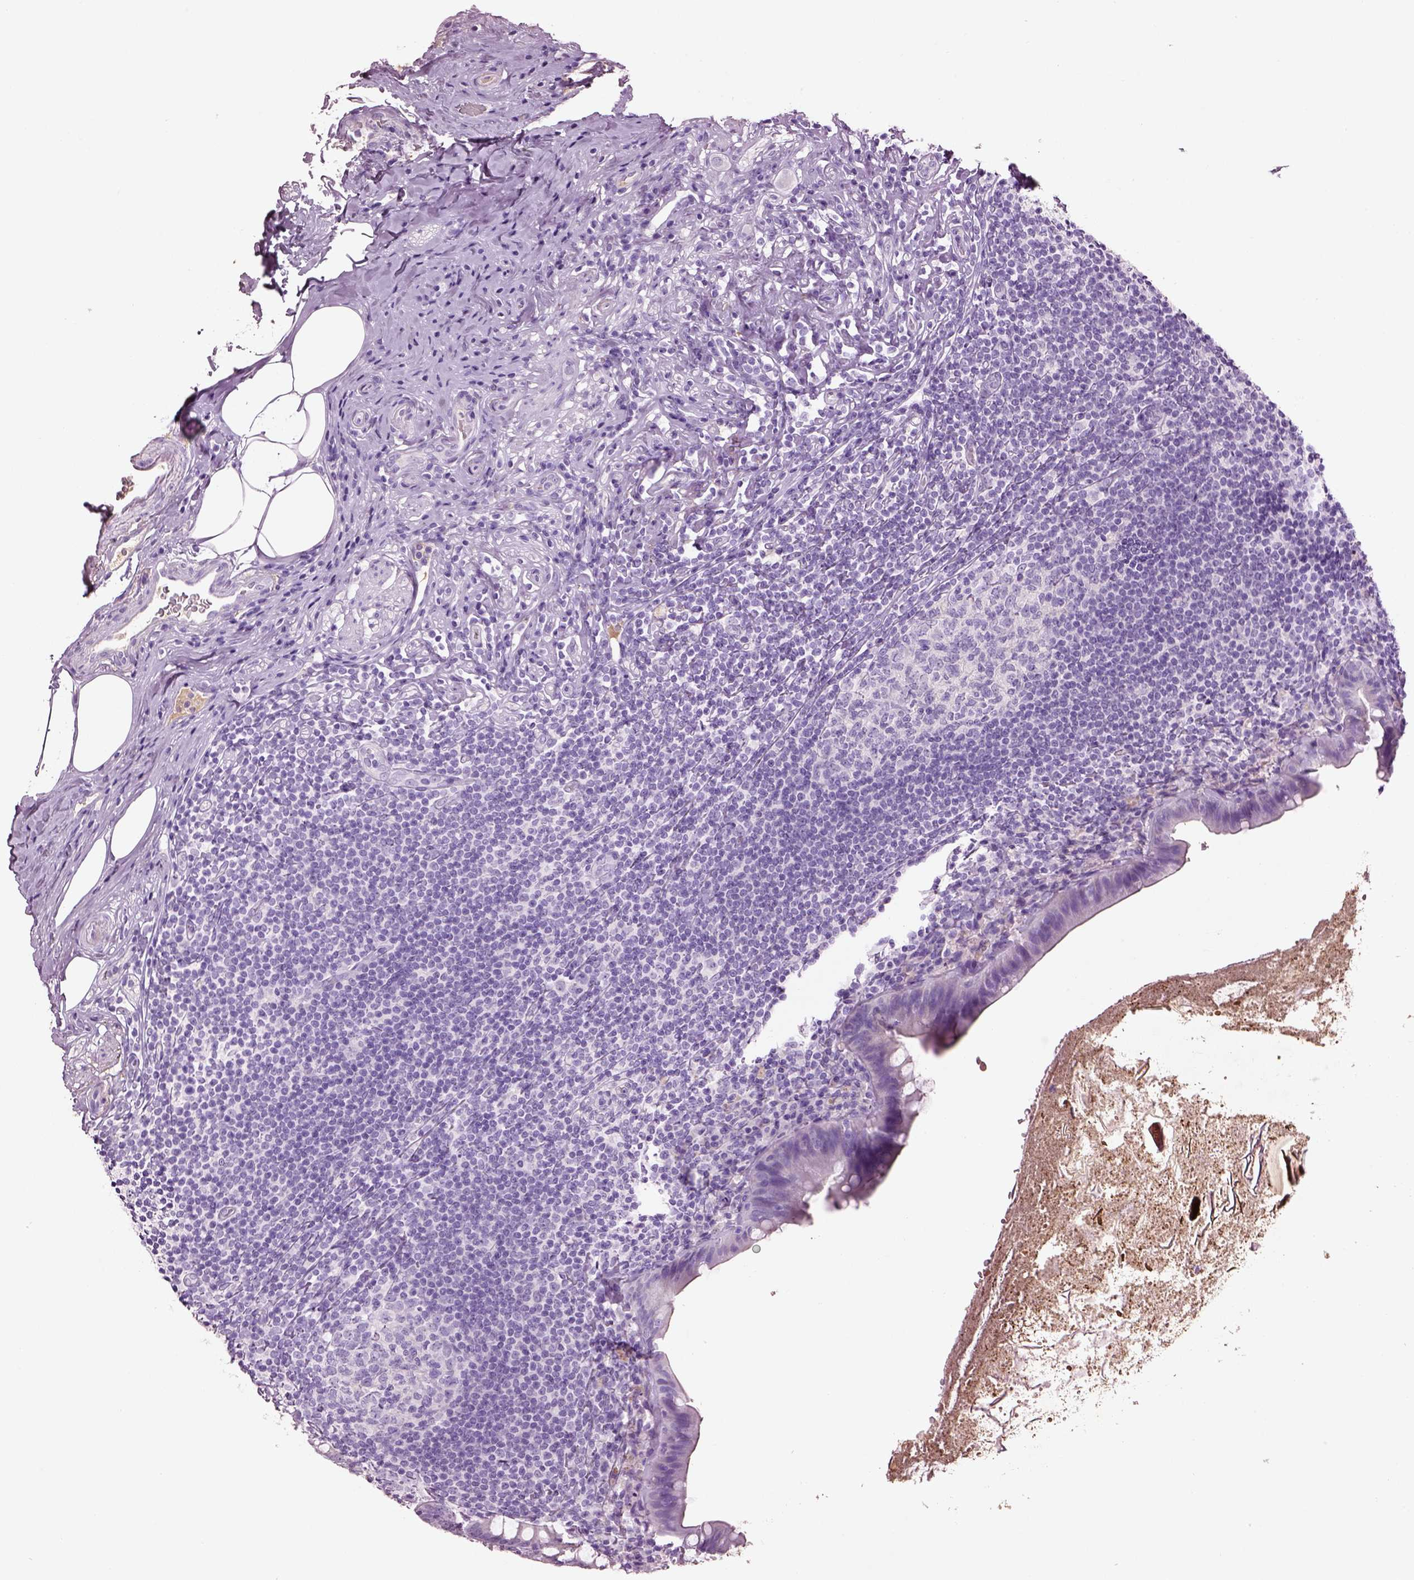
{"staining": {"intensity": "negative", "quantity": "none", "location": "none"}, "tissue": "appendix", "cell_type": "Glandular cells", "image_type": "normal", "snomed": [{"axis": "morphology", "description": "Normal tissue, NOS"}, {"axis": "topography", "description": "Appendix"}], "caption": "This histopathology image is of normal appendix stained with immunohistochemistry (IHC) to label a protein in brown with the nuclei are counter-stained blue. There is no positivity in glandular cells.", "gene": "MDP1", "patient": {"sex": "male", "age": 47}}